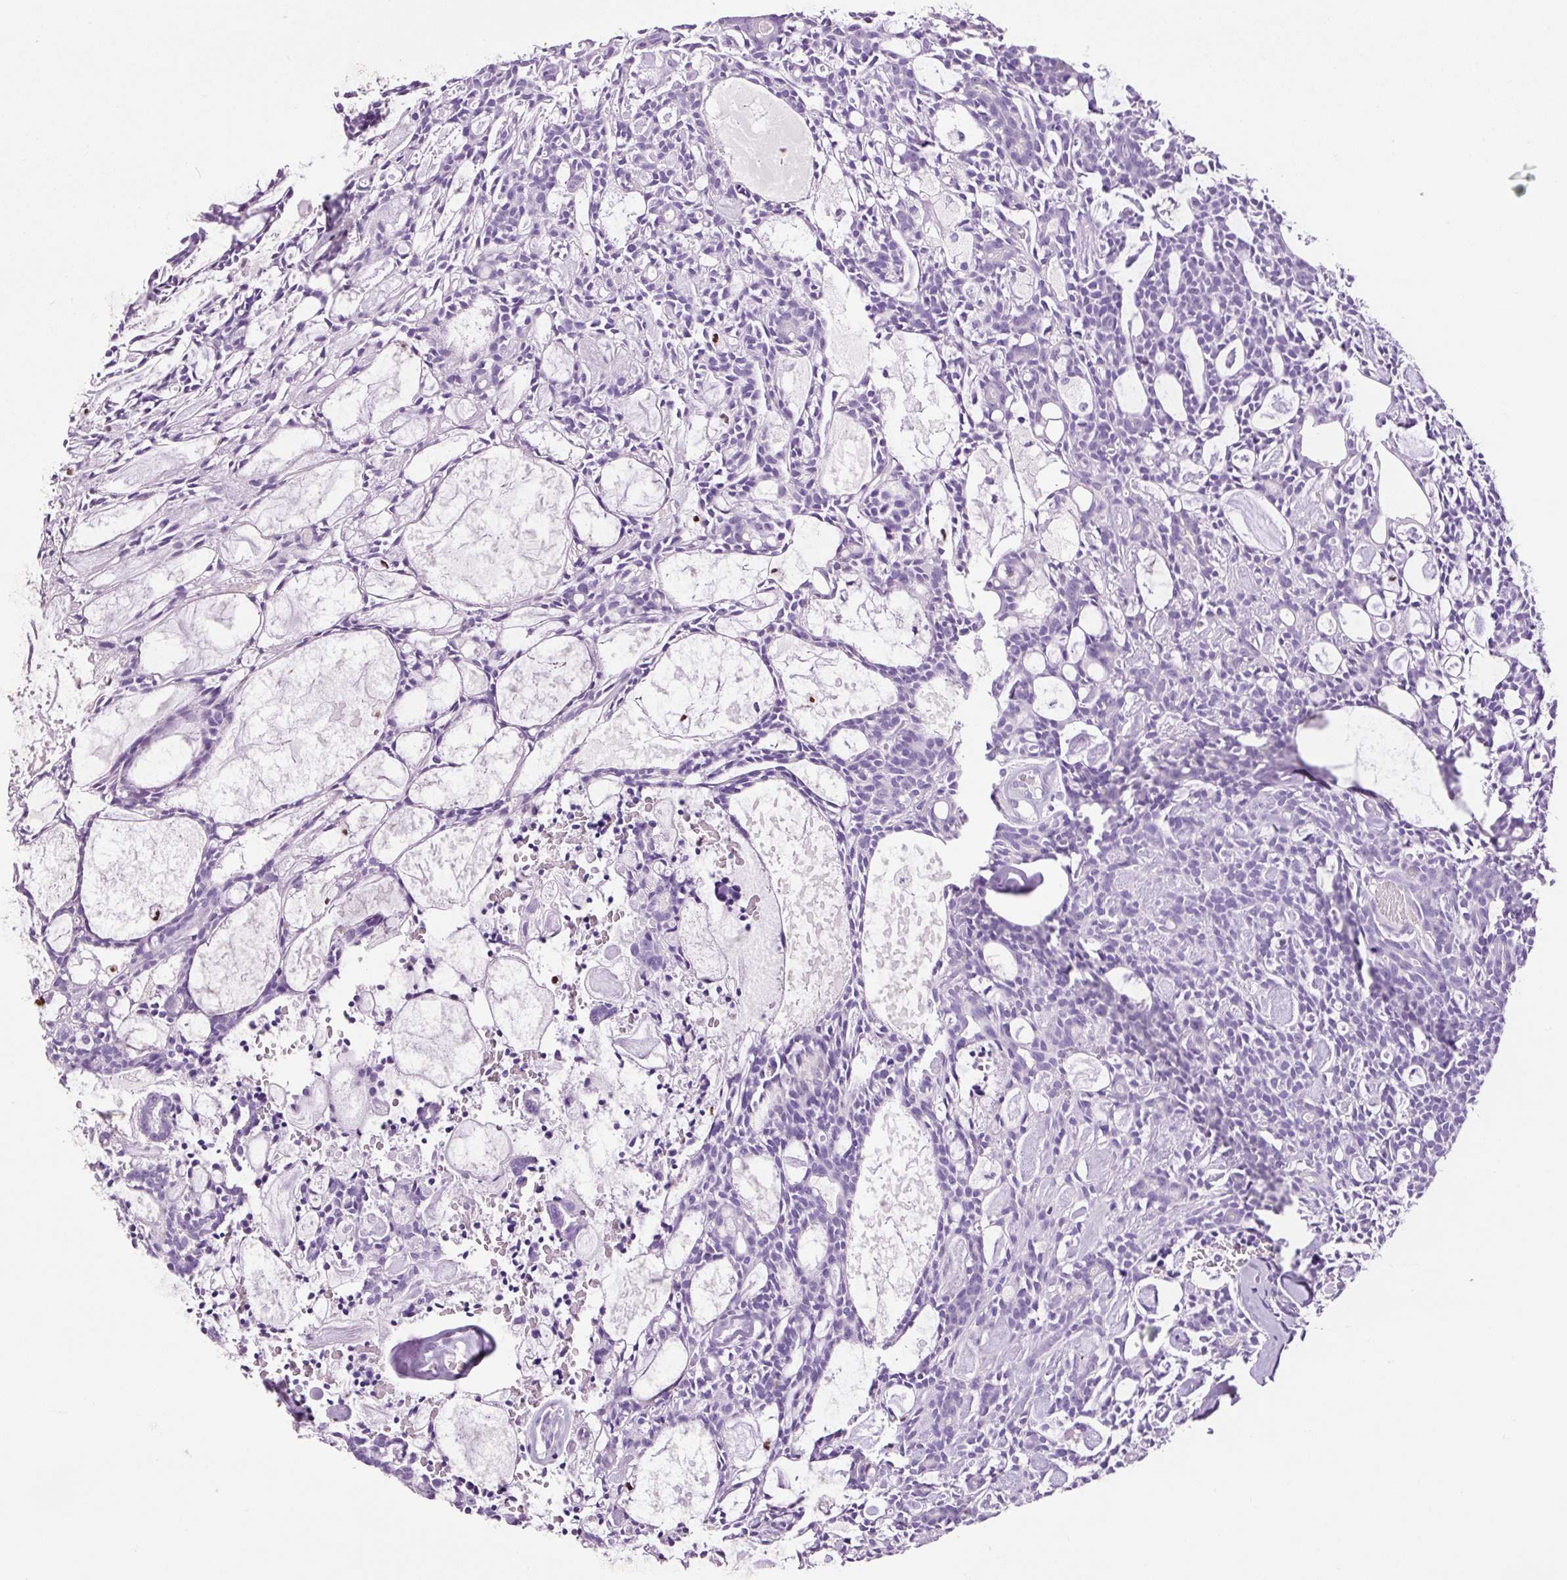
{"staining": {"intensity": "negative", "quantity": "none", "location": "none"}, "tissue": "head and neck cancer", "cell_type": "Tumor cells", "image_type": "cancer", "snomed": [{"axis": "morphology", "description": "Adenocarcinoma, NOS"}, {"axis": "topography", "description": "Salivary gland"}, {"axis": "topography", "description": "Head-Neck"}], "caption": "This is an IHC histopathology image of head and neck cancer. There is no positivity in tumor cells.", "gene": "ADSS1", "patient": {"sex": "male", "age": 55}}